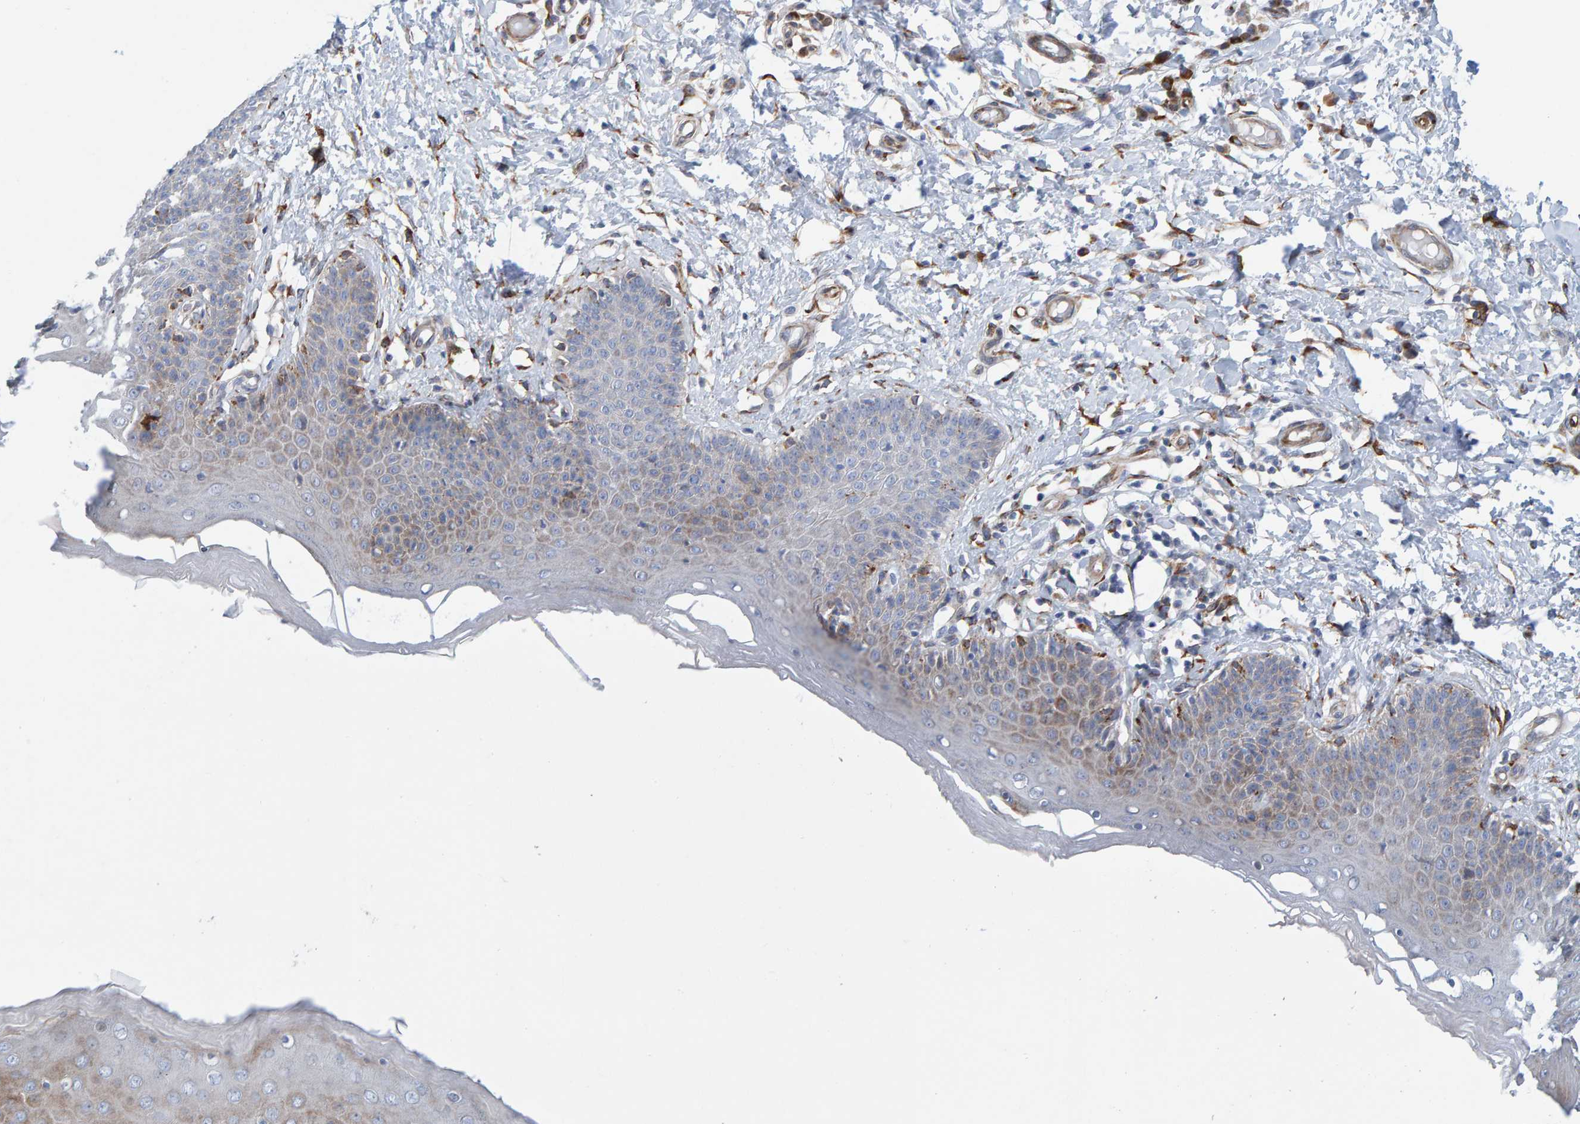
{"staining": {"intensity": "moderate", "quantity": "25%-75%", "location": "cytoplasmic/membranous"}, "tissue": "skin", "cell_type": "Epidermal cells", "image_type": "normal", "snomed": [{"axis": "morphology", "description": "Normal tissue, NOS"}, {"axis": "topography", "description": "Vulva"}], "caption": "IHC image of benign skin stained for a protein (brown), which demonstrates medium levels of moderate cytoplasmic/membranous staining in about 25%-75% of epidermal cells.", "gene": "MMP16", "patient": {"sex": "female", "age": 66}}